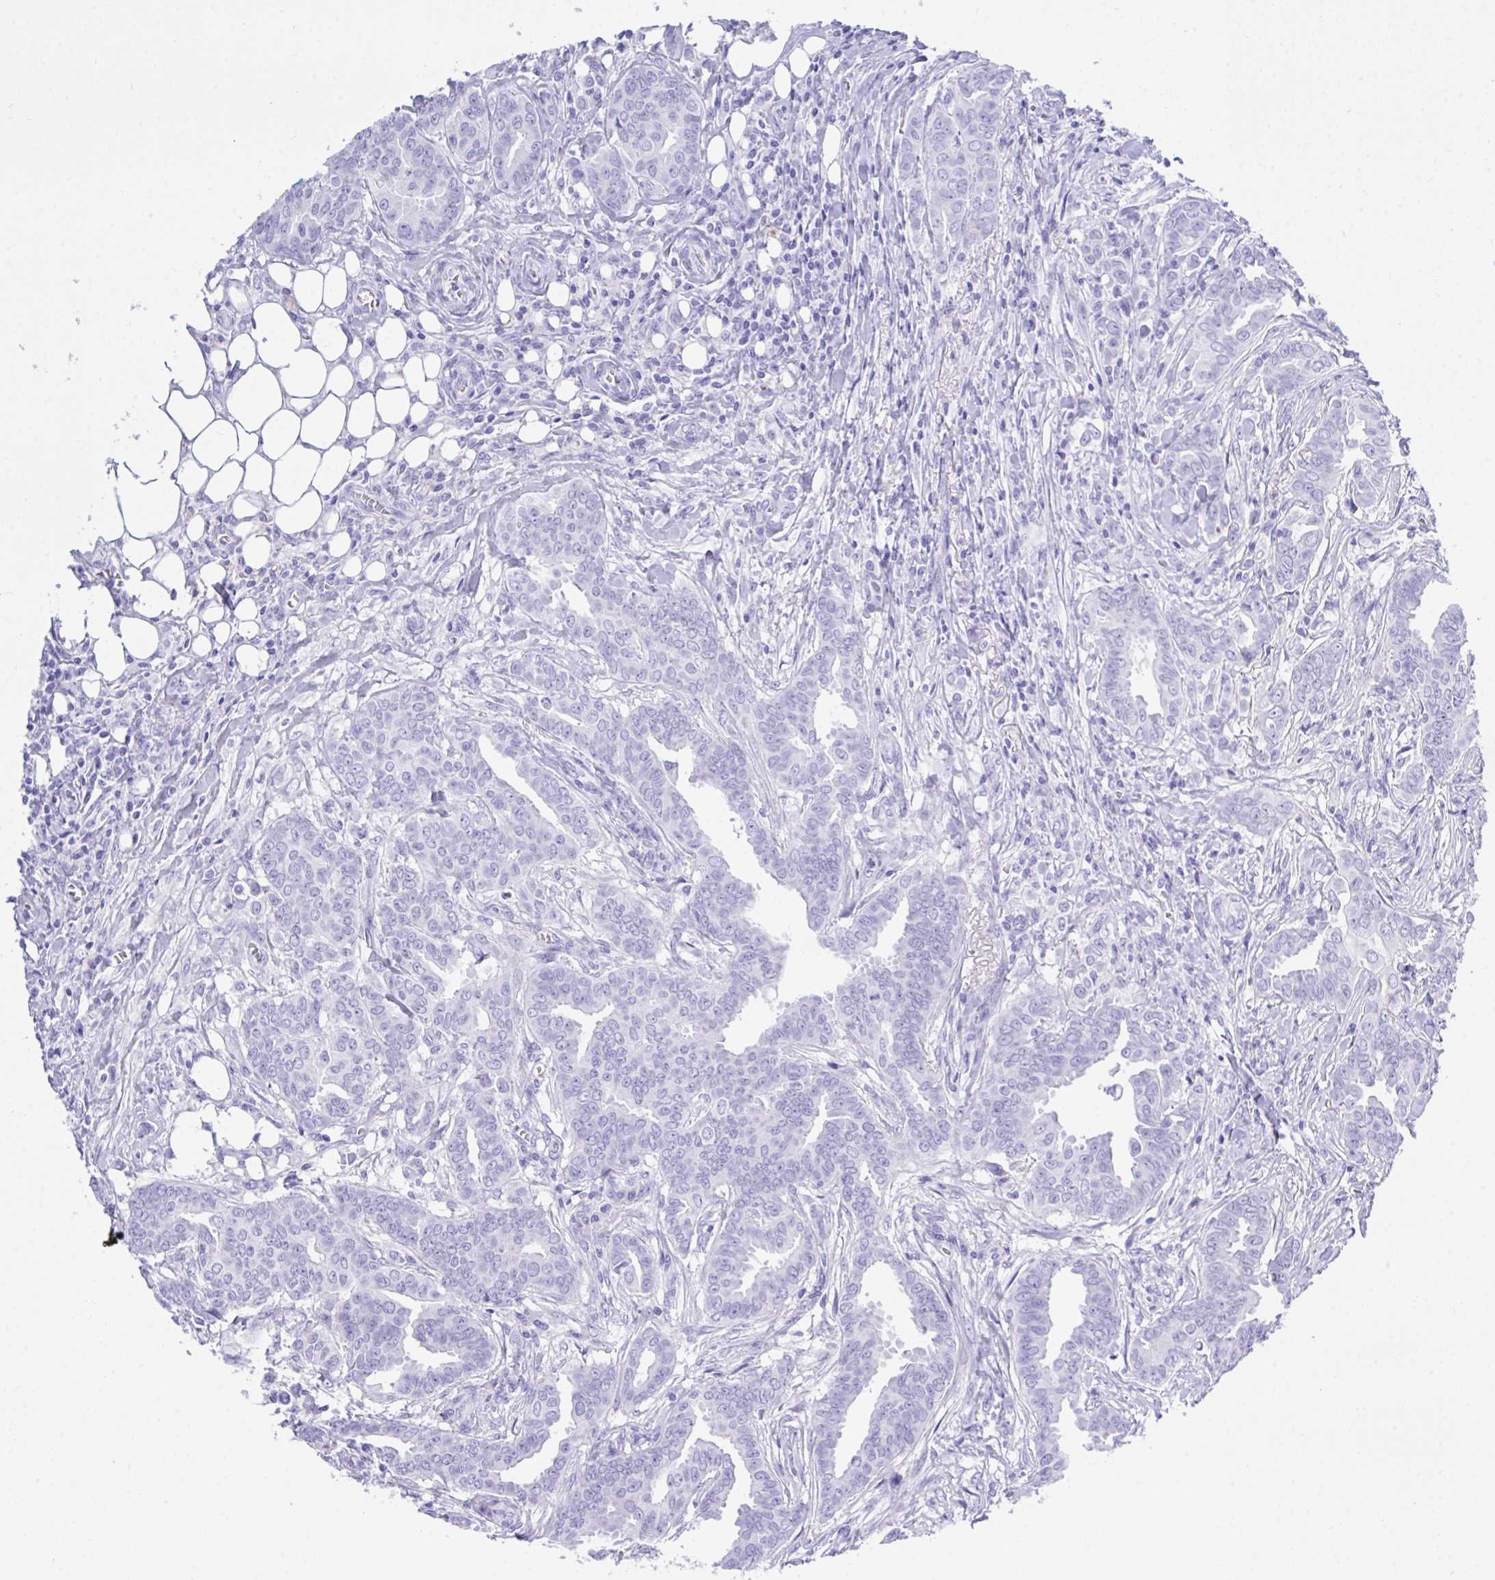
{"staining": {"intensity": "negative", "quantity": "none", "location": "none"}, "tissue": "breast cancer", "cell_type": "Tumor cells", "image_type": "cancer", "snomed": [{"axis": "morphology", "description": "Duct carcinoma"}, {"axis": "topography", "description": "Breast"}], "caption": "Immunohistochemical staining of human breast cancer reveals no significant staining in tumor cells.", "gene": "BEX5", "patient": {"sex": "female", "age": 45}}